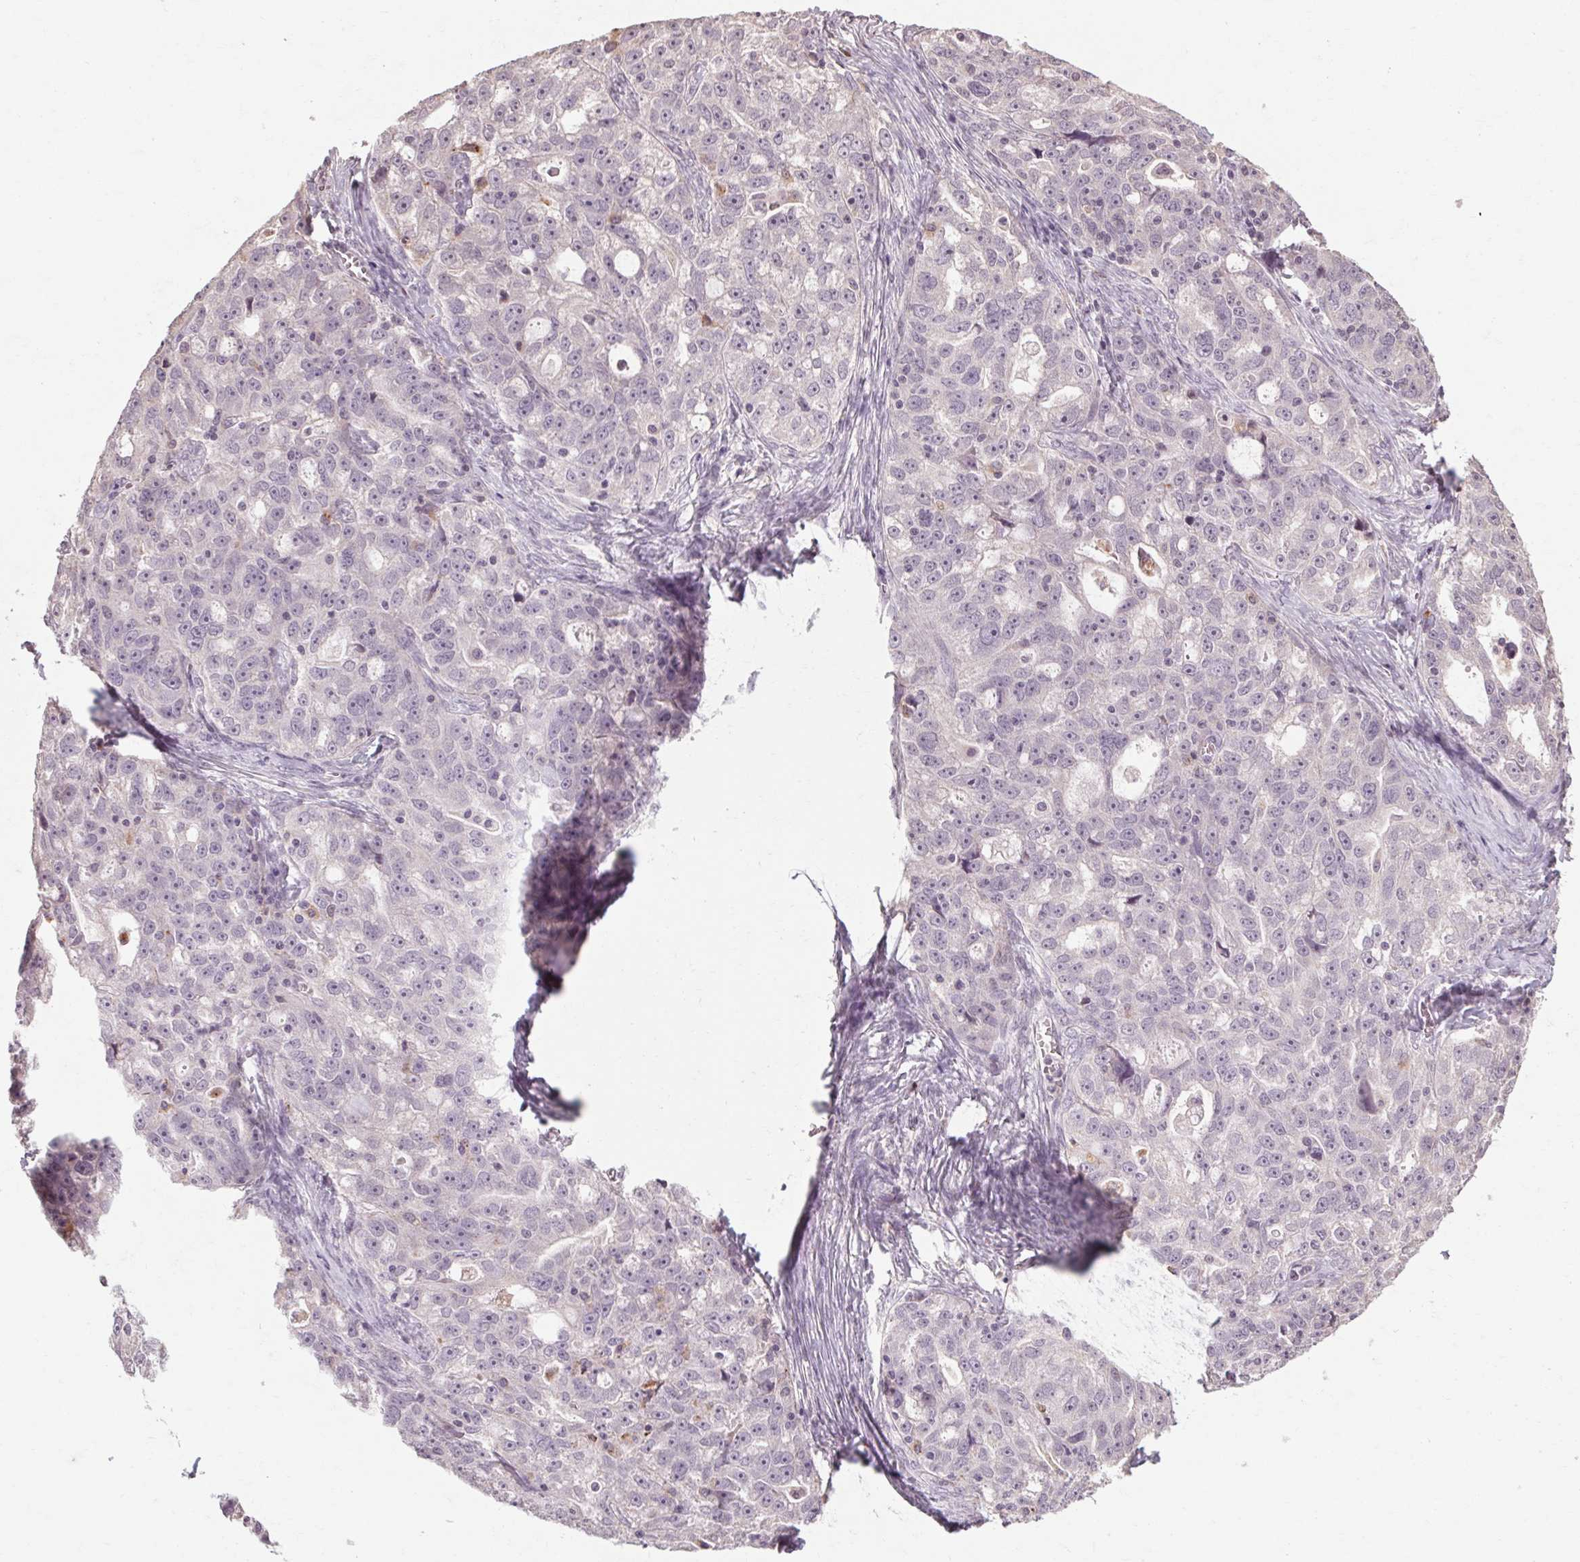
{"staining": {"intensity": "negative", "quantity": "none", "location": "none"}, "tissue": "ovarian cancer", "cell_type": "Tumor cells", "image_type": "cancer", "snomed": [{"axis": "morphology", "description": "Cystadenocarcinoma, serous, NOS"}, {"axis": "topography", "description": "Ovary"}], "caption": "IHC photomicrograph of human serous cystadenocarcinoma (ovarian) stained for a protein (brown), which demonstrates no staining in tumor cells. (IHC, brightfield microscopy, high magnification).", "gene": "POMC", "patient": {"sex": "female", "age": 51}}